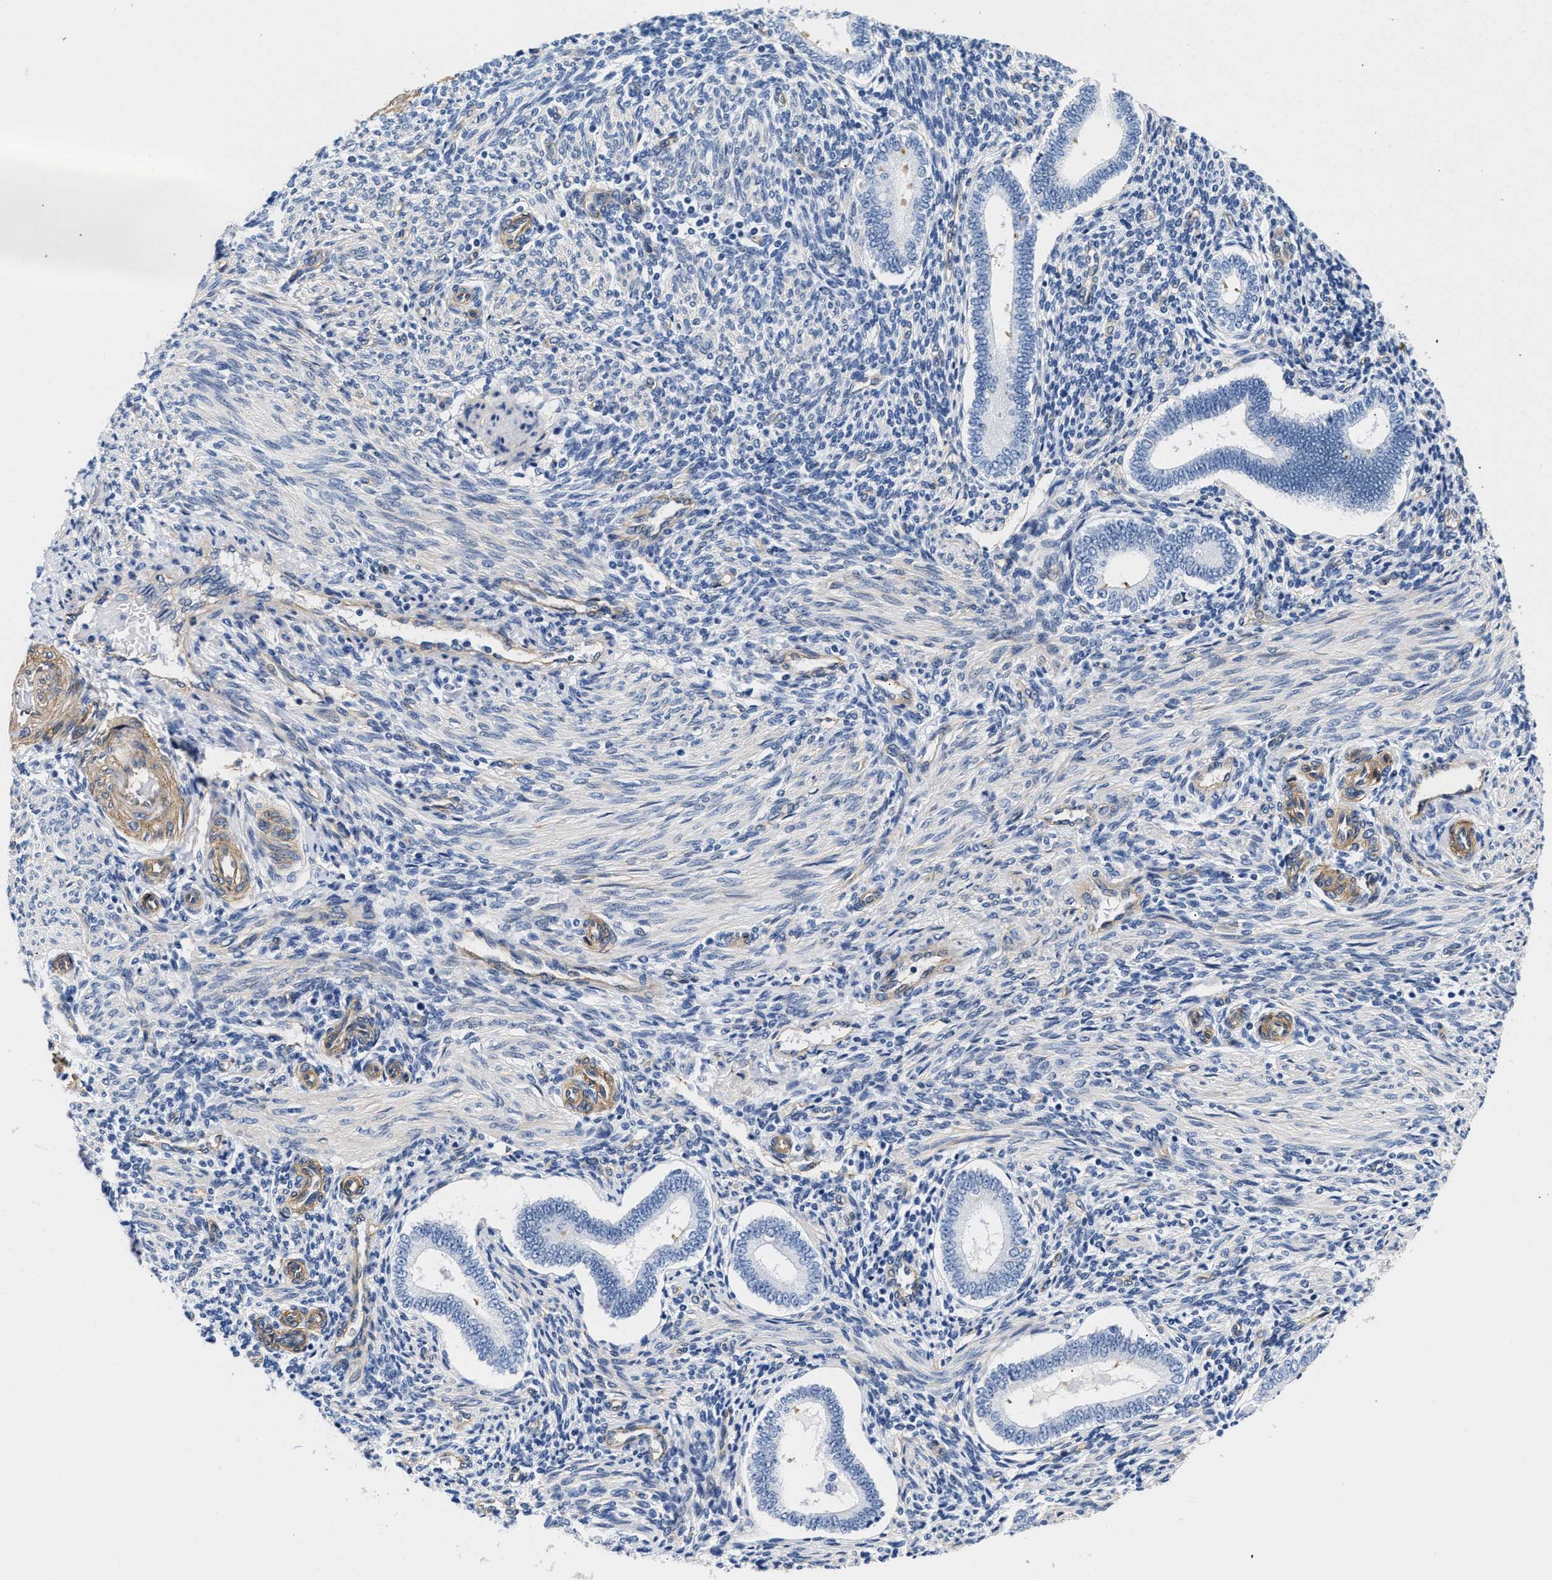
{"staining": {"intensity": "negative", "quantity": "none", "location": "none"}, "tissue": "endometrium", "cell_type": "Cells in endometrial stroma", "image_type": "normal", "snomed": [{"axis": "morphology", "description": "Normal tissue, NOS"}, {"axis": "topography", "description": "Endometrium"}], "caption": "Endometrium was stained to show a protein in brown. There is no significant expression in cells in endometrial stroma.", "gene": "TRIM29", "patient": {"sex": "female", "age": 42}}